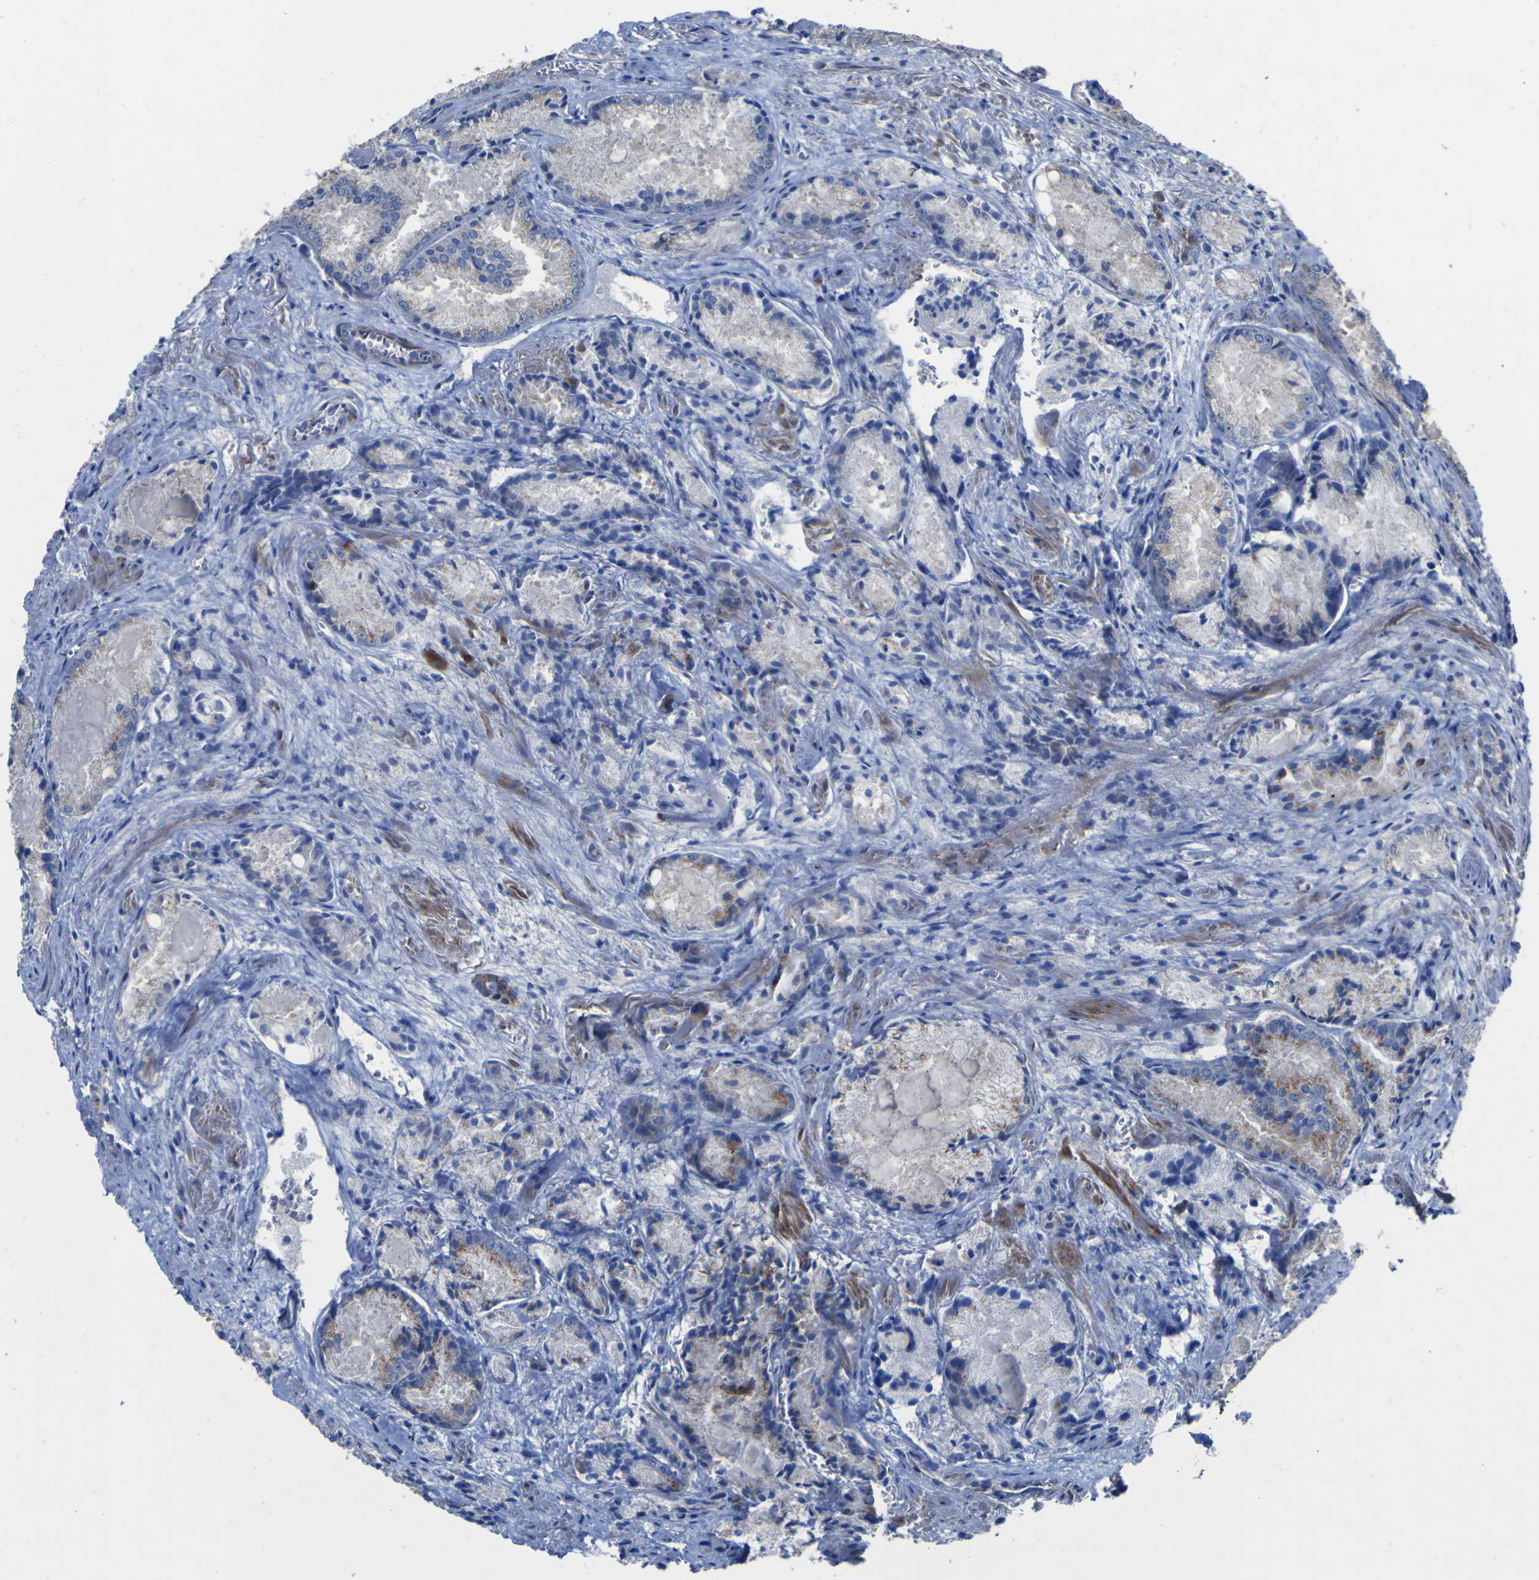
{"staining": {"intensity": "moderate", "quantity": "<25%", "location": "cytoplasmic/membranous"}, "tissue": "prostate cancer", "cell_type": "Tumor cells", "image_type": "cancer", "snomed": [{"axis": "morphology", "description": "Adenocarcinoma, Low grade"}, {"axis": "topography", "description": "Prostate"}], "caption": "An IHC image of tumor tissue is shown. Protein staining in brown highlights moderate cytoplasmic/membranous positivity in prostate adenocarcinoma (low-grade) within tumor cells. The staining is performed using DAB (3,3'-diaminobenzidine) brown chromogen to label protein expression. The nuclei are counter-stained blue using hematoxylin.", "gene": "AGO4", "patient": {"sex": "male", "age": 64}}